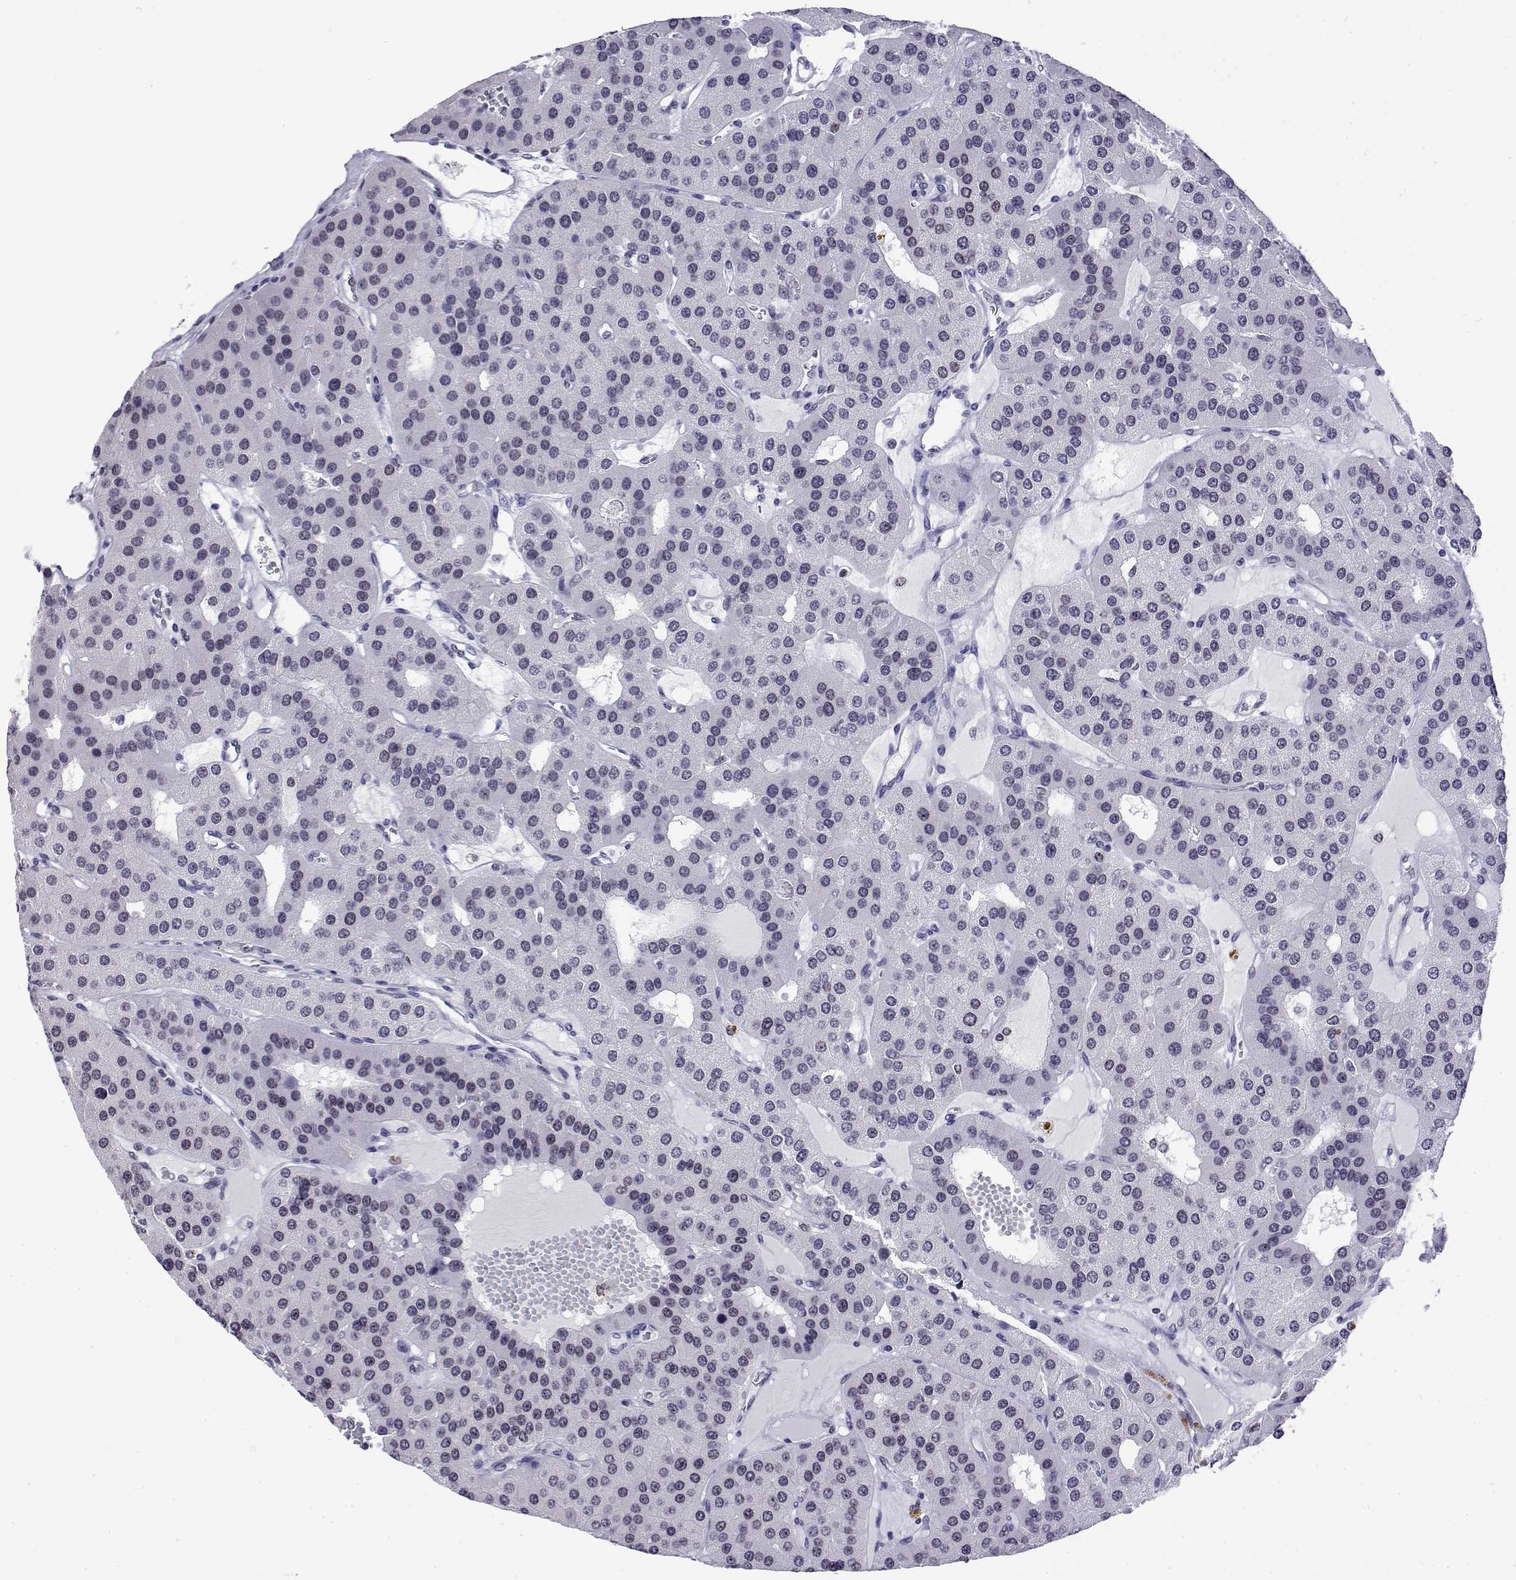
{"staining": {"intensity": "negative", "quantity": "none", "location": "none"}, "tissue": "parathyroid gland", "cell_type": "Glandular cells", "image_type": "normal", "snomed": [{"axis": "morphology", "description": "Normal tissue, NOS"}, {"axis": "morphology", "description": "Adenoma, NOS"}, {"axis": "topography", "description": "Parathyroid gland"}], "caption": "Immunohistochemistry (IHC) image of benign human parathyroid gland stained for a protein (brown), which demonstrates no positivity in glandular cells.", "gene": "POLDIP3", "patient": {"sex": "female", "age": 86}}